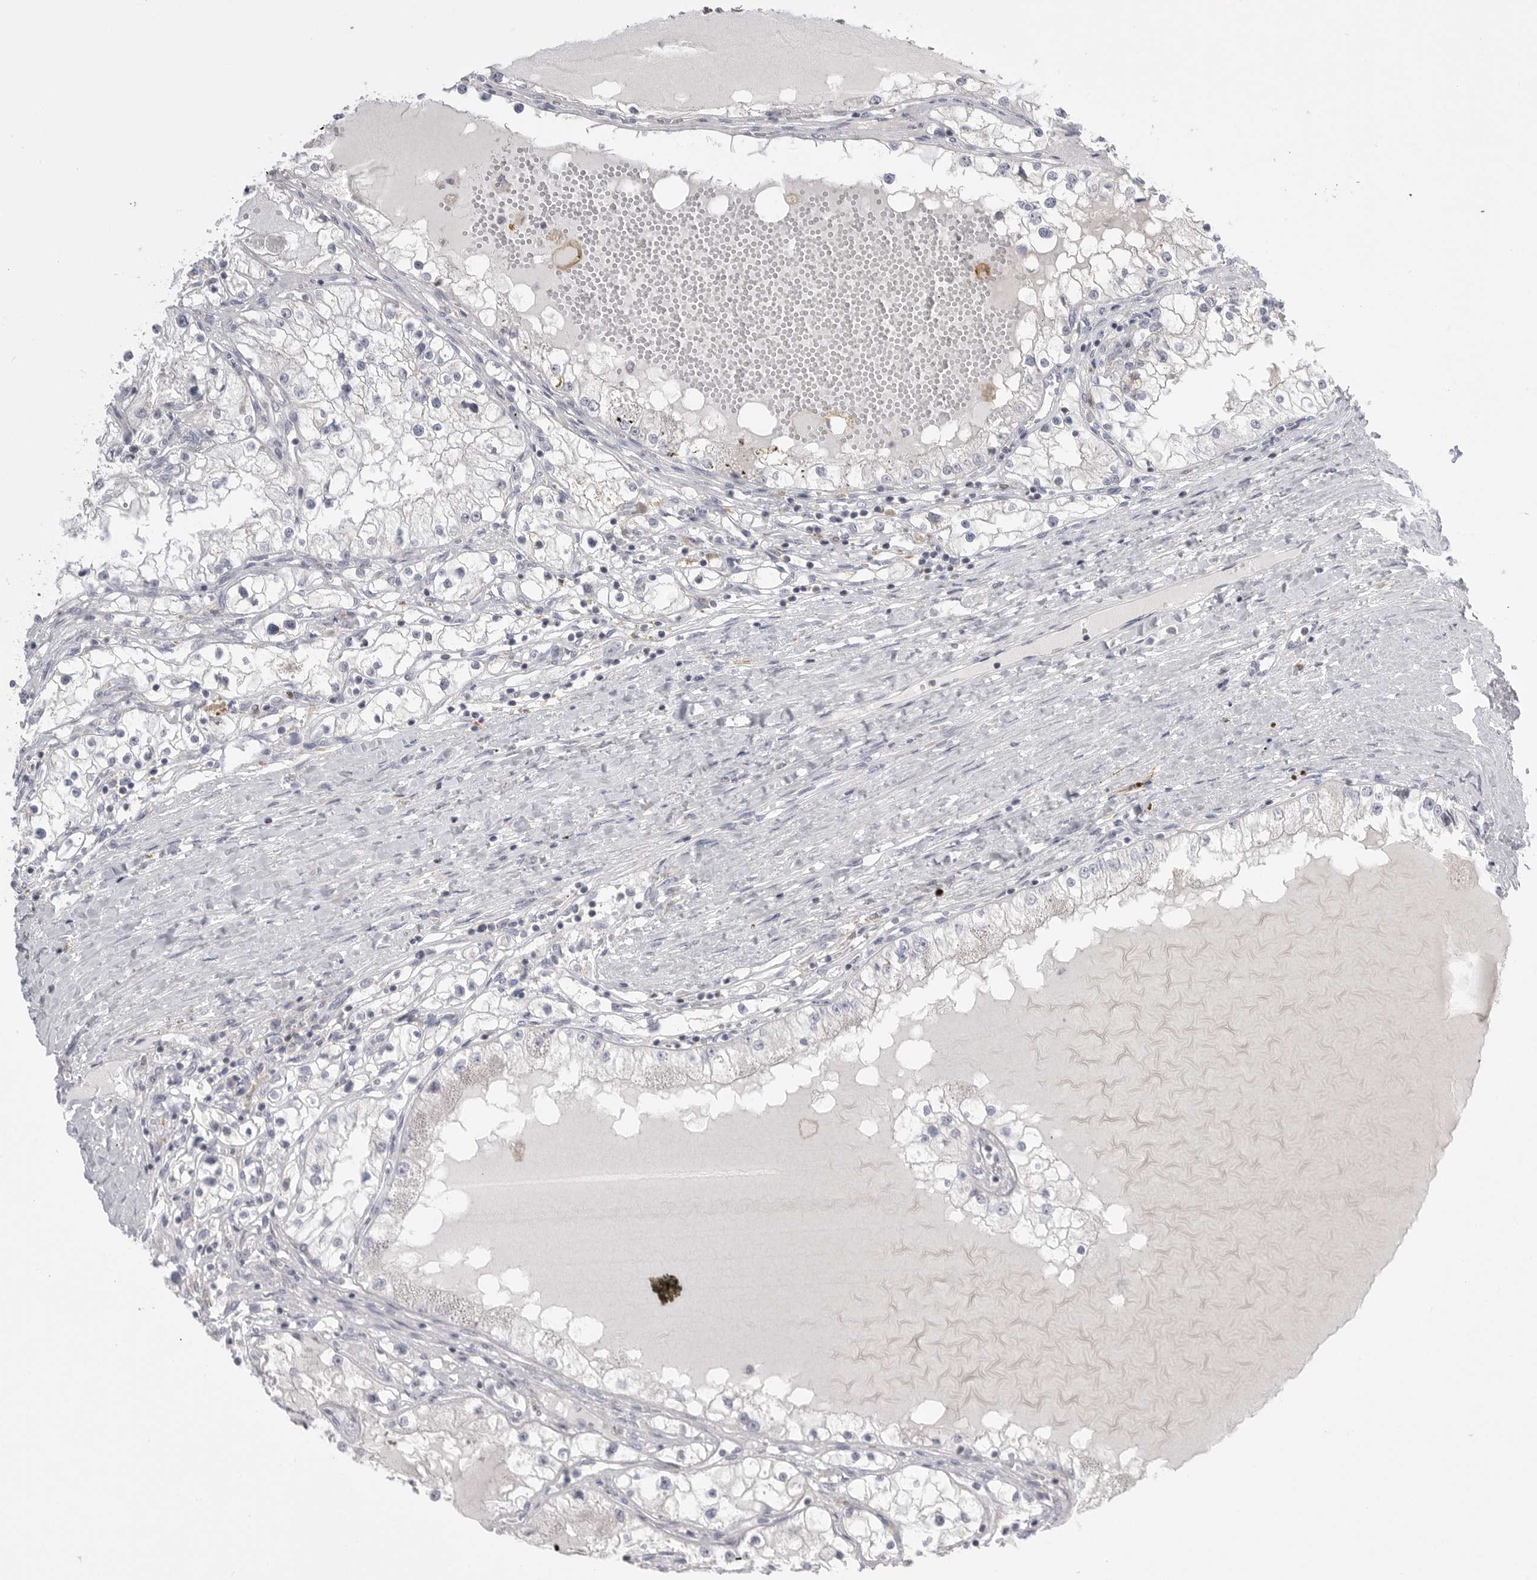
{"staining": {"intensity": "negative", "quantity": "none", "location": "none"}, "tissue": "renal cancer", "cell_type": "Tumor cells", "image_type": "cancer", "snomed": [{"axis": "morphology", "description": "Adenocarcinoma, NOS"}, {"axis": "topography", "description": "Kidney"}], "caption": "Human renal cancer stained for a protein using immunohistochemistry reveals no expression in tumor cells.", "gene": "KYAT3", "patient": {"sex": "male", "age": 68}}